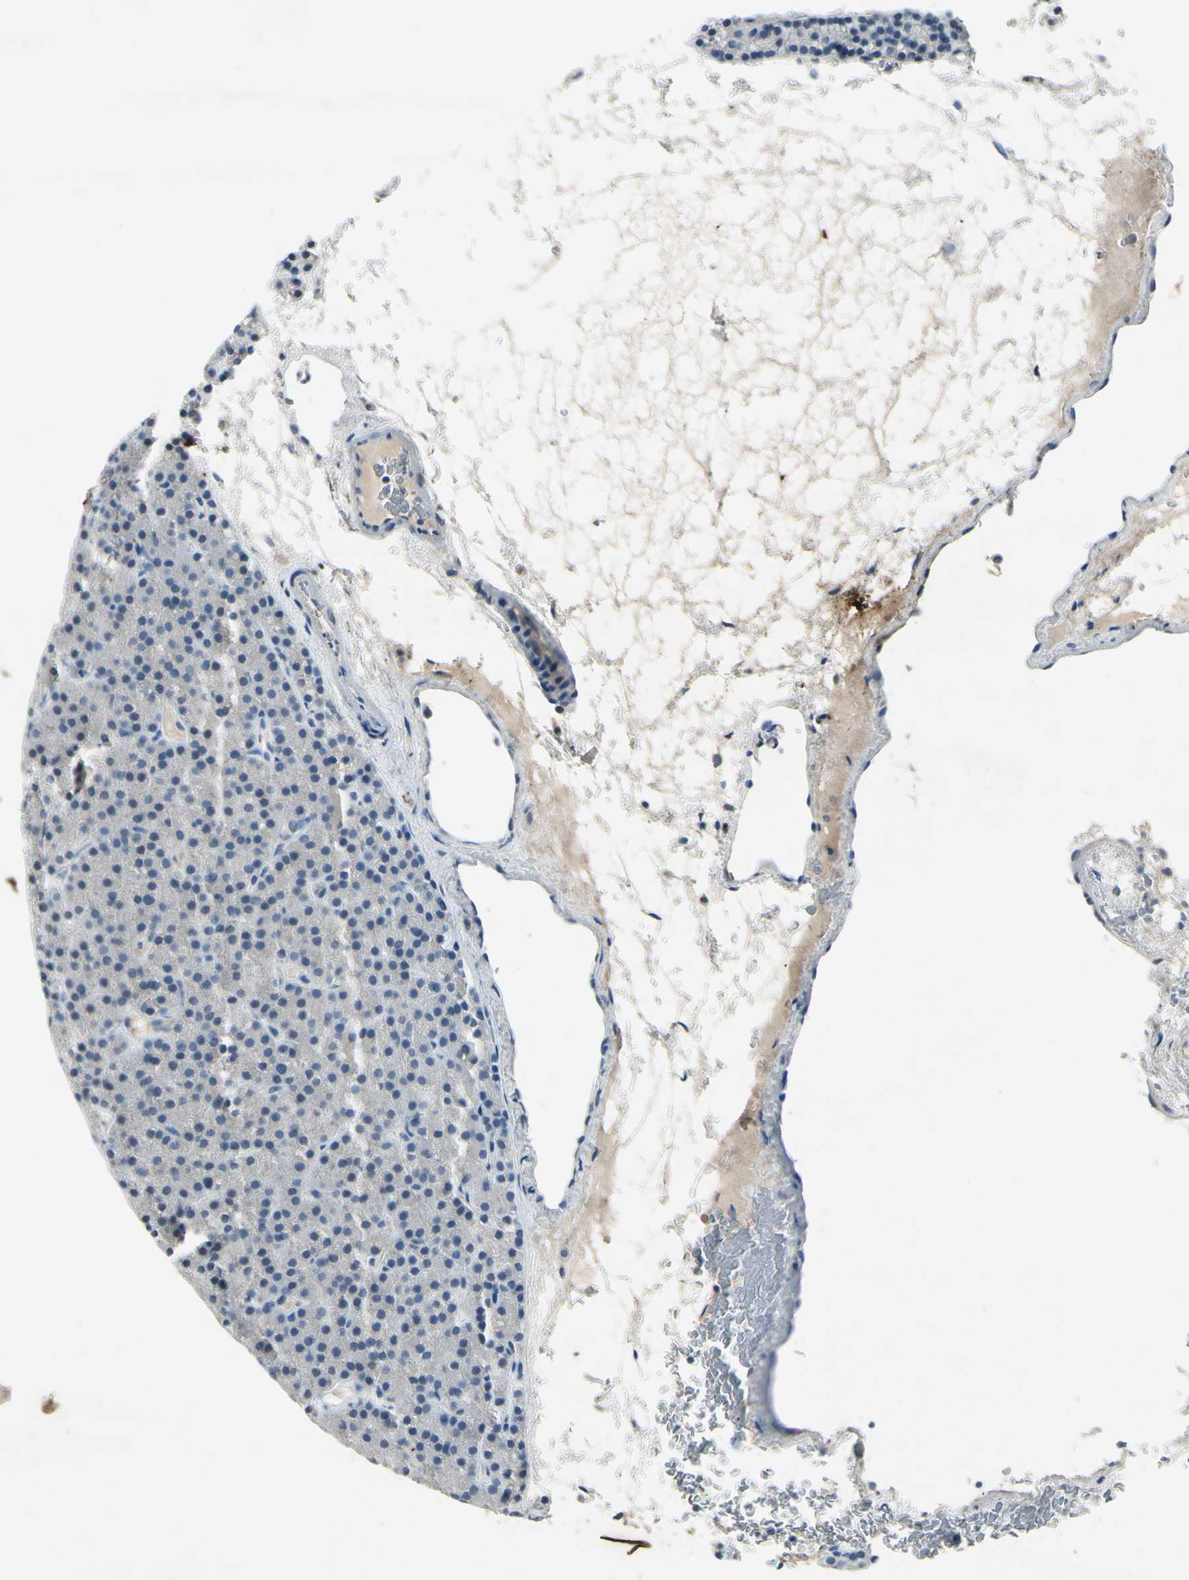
{"staining": {"intensity": "negative", "quantity": "none", "location": "none"}, "tissue": "parathyroid gland", "cell_type": "Glandular cells", "image_type": "normal", "snomed": [{"axis": "morphology", "description": "Normal tissue, NOS"}, {"axis": "morphology", "description": "Hyperplasia, NOS"}, {"axis": "topography", "description": "Parathyroid gland"}], "caption": "This is an immunohistochemistry (IHC) image of benign parathyroid gland. There is no expression in glandular cells.", "gene": "SNAP91", "patient": {"sex": "male", "age": 44}}